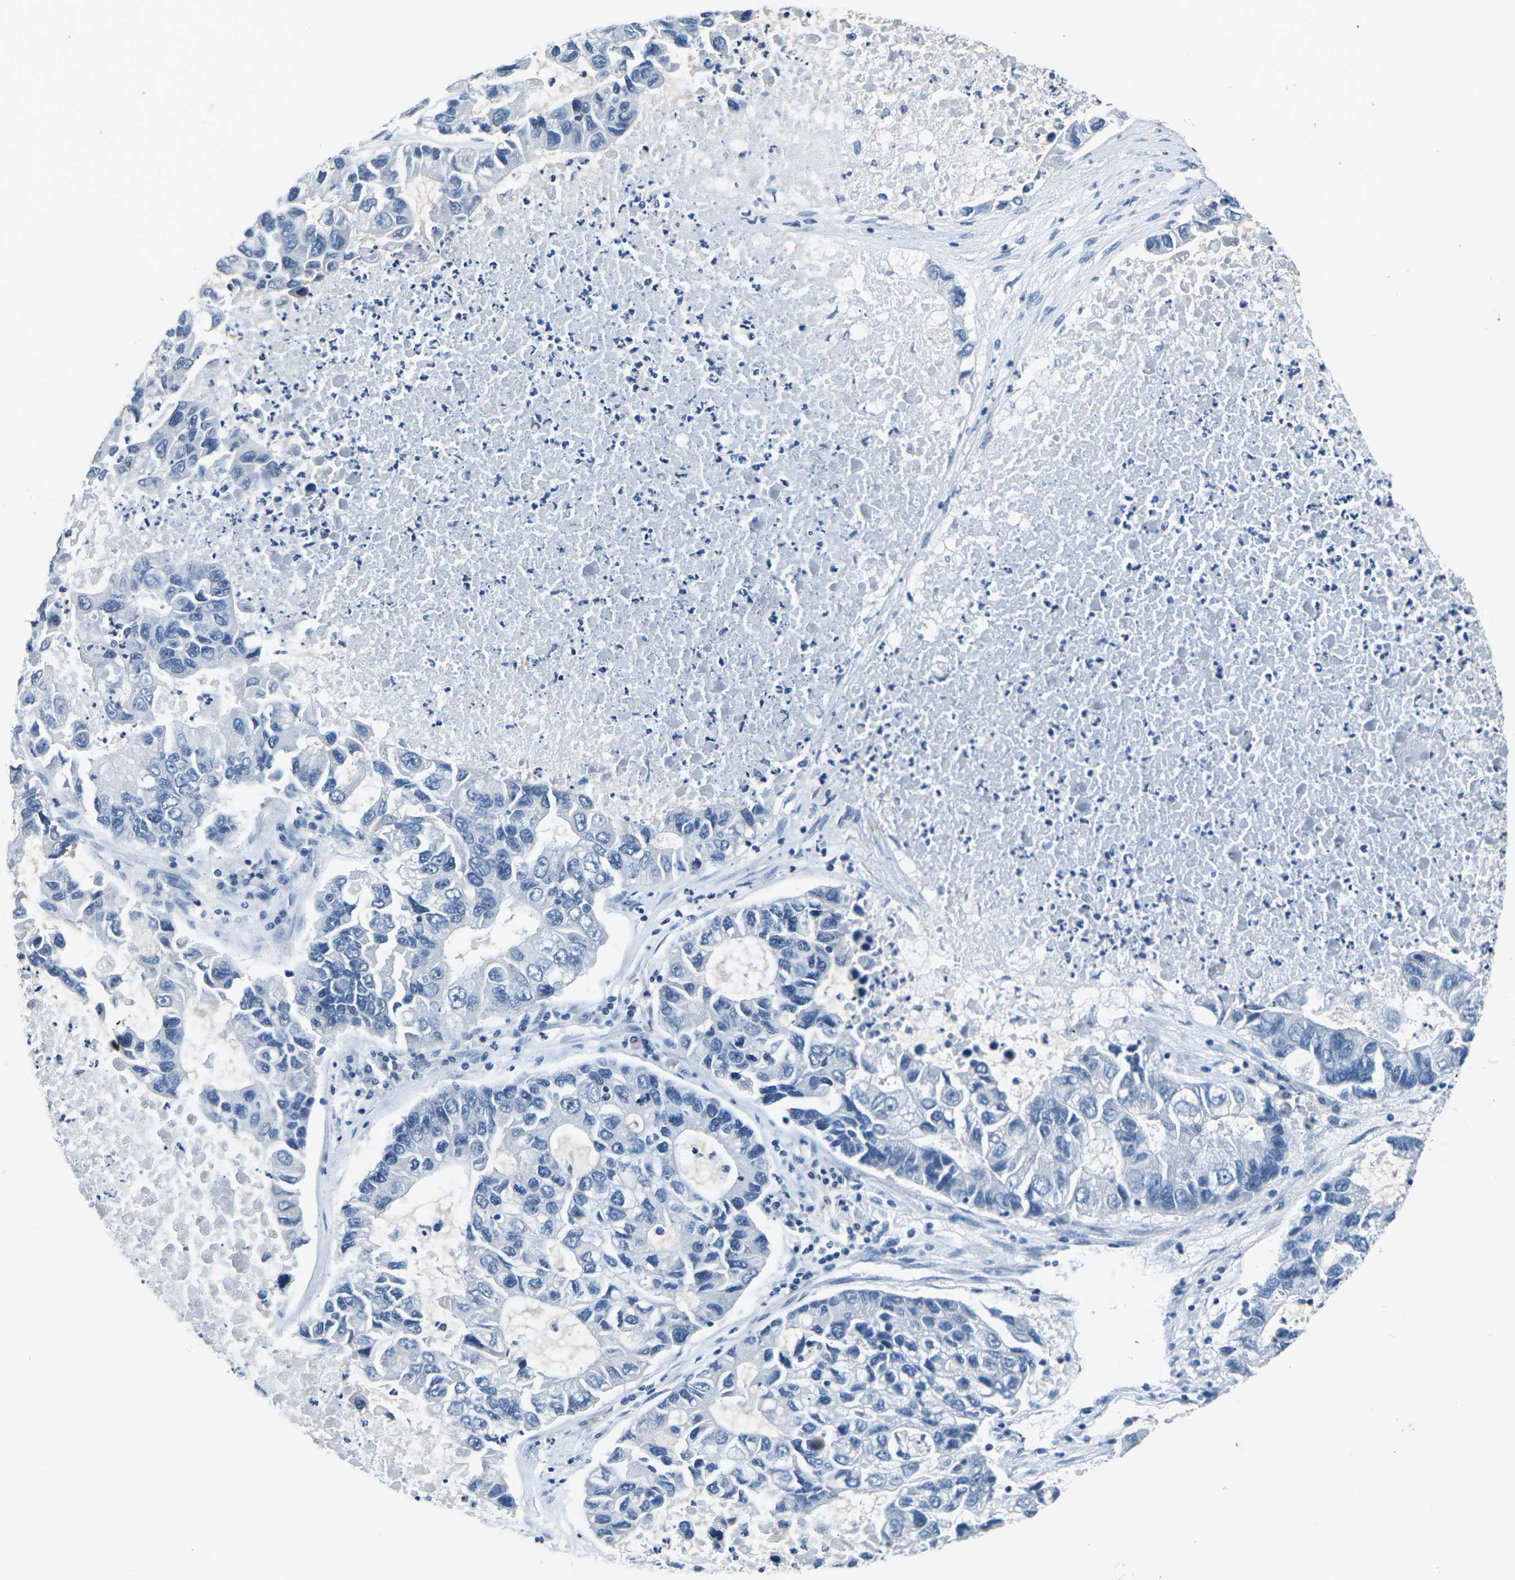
{"staining": {"intensity": "negative", "quantity": "none", "location": "none"}, "tissue": "lung cancer", "cell_type": "Tumor cells", "image_type": "cancer", "snomed": [{"axis": "morphology", "description": "Adenocarcinoma, NOS"}, {"axis": "topography", "description": "Lung"}], "caption": "An image of human lung adenocarcinoma is negative for staining in tumor cells.", "gene": "UMOD", "patient": {"sex": "female", "age": 51}}